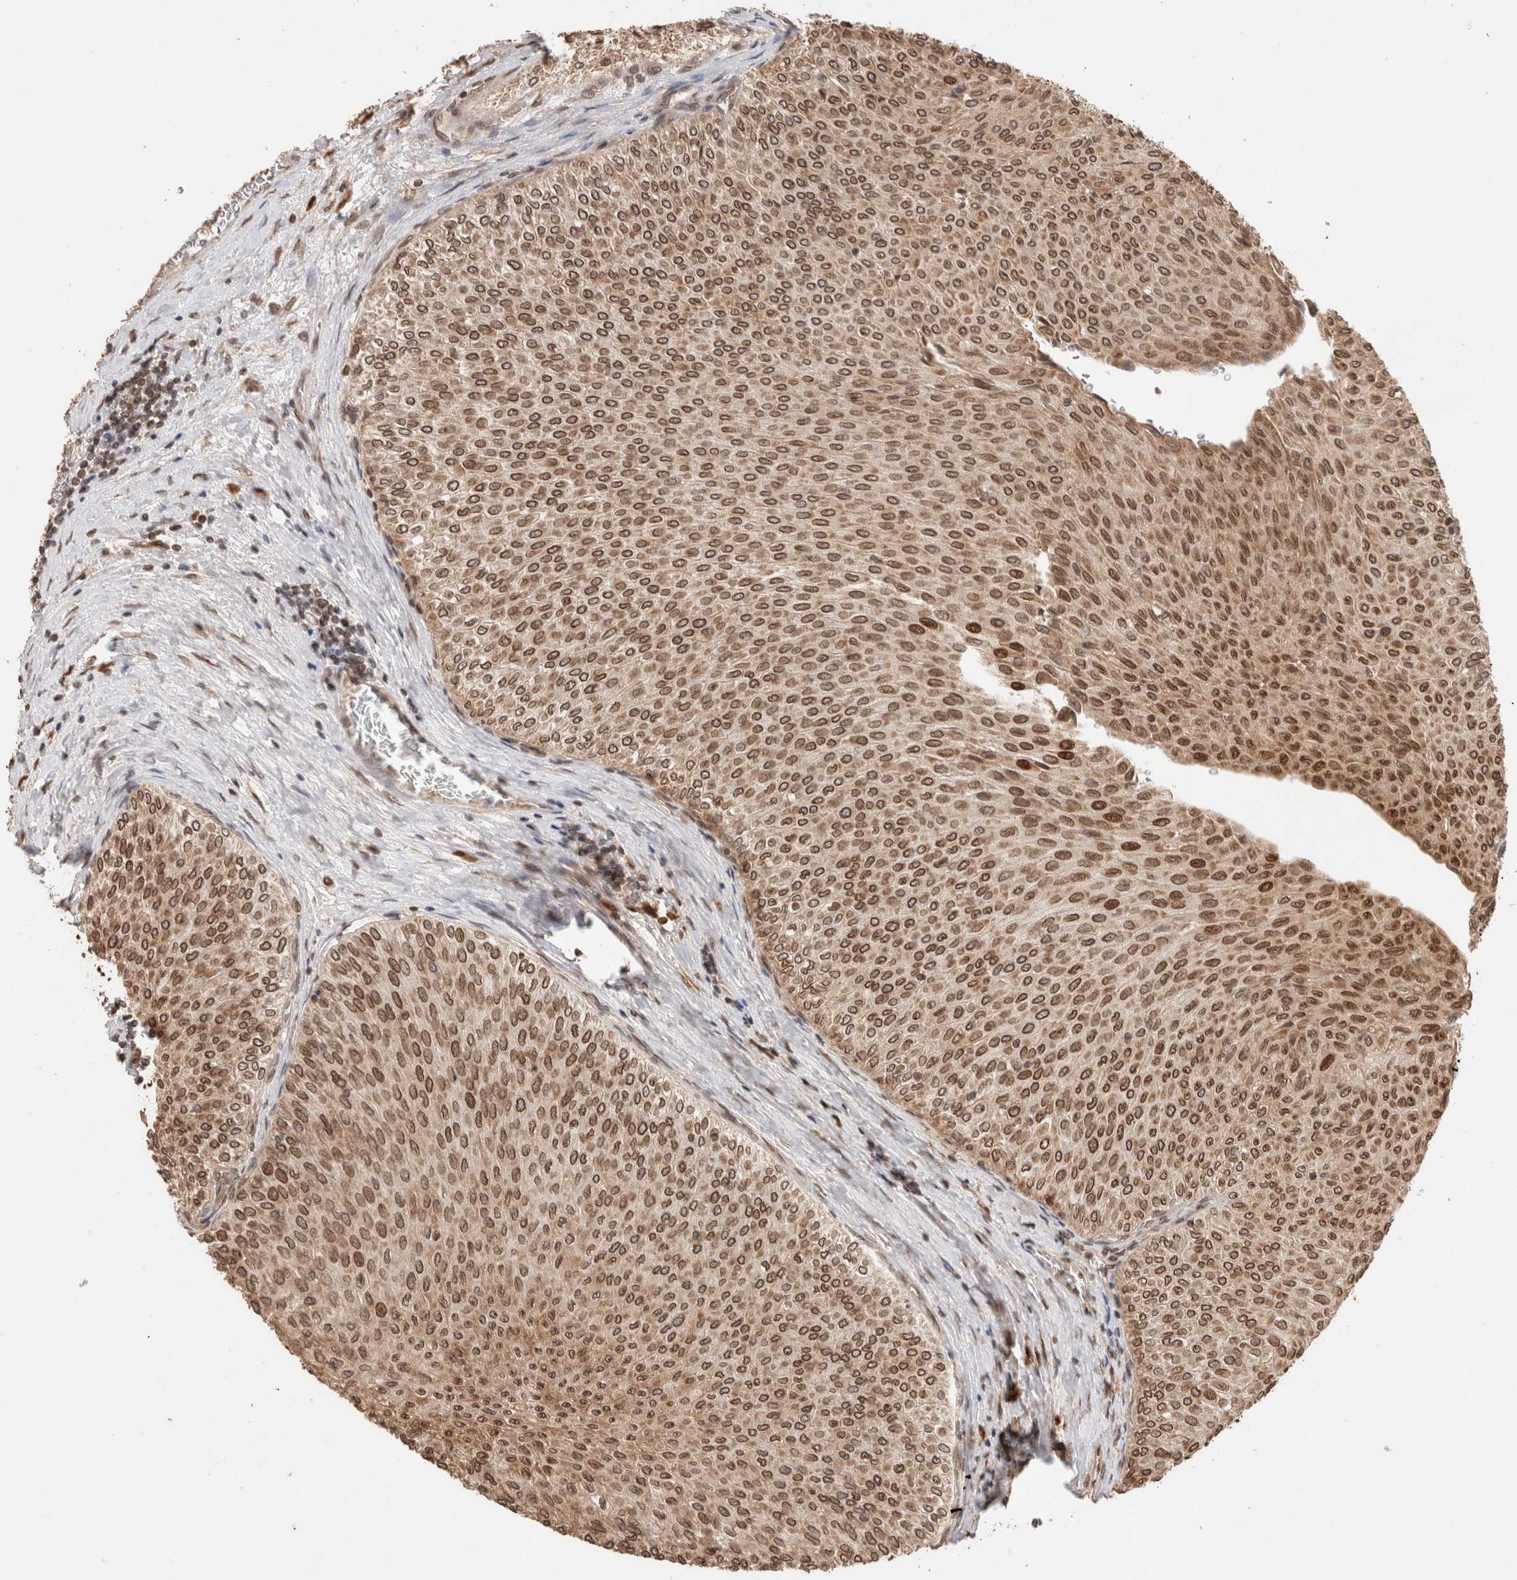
{"staining": {"intensity": "moderate", "quantity": ">75%", "location": "cytoplasmic/membranous,nuclear"}, "tissue": "urothelial cancer", "cell_type": "Tumor cells", "image_type": "cancer", "snomed": [{"axis": "morphology", "description": "Urothelial carcinoma, Low grade"}, {"axis": "topography", "description": "Urinary bladder"}], "caption": "Immunohistochemical staining of human low-grade urothelial carcinoma displays moderate cytoplasmic/membranous and nuclear protein staining in approximately >75% of tumor cells. The protein is shown in brown color, while the nuclei are stained blue.", "gene": "TPR", "patient": {"sex": "male", "age": 78}}